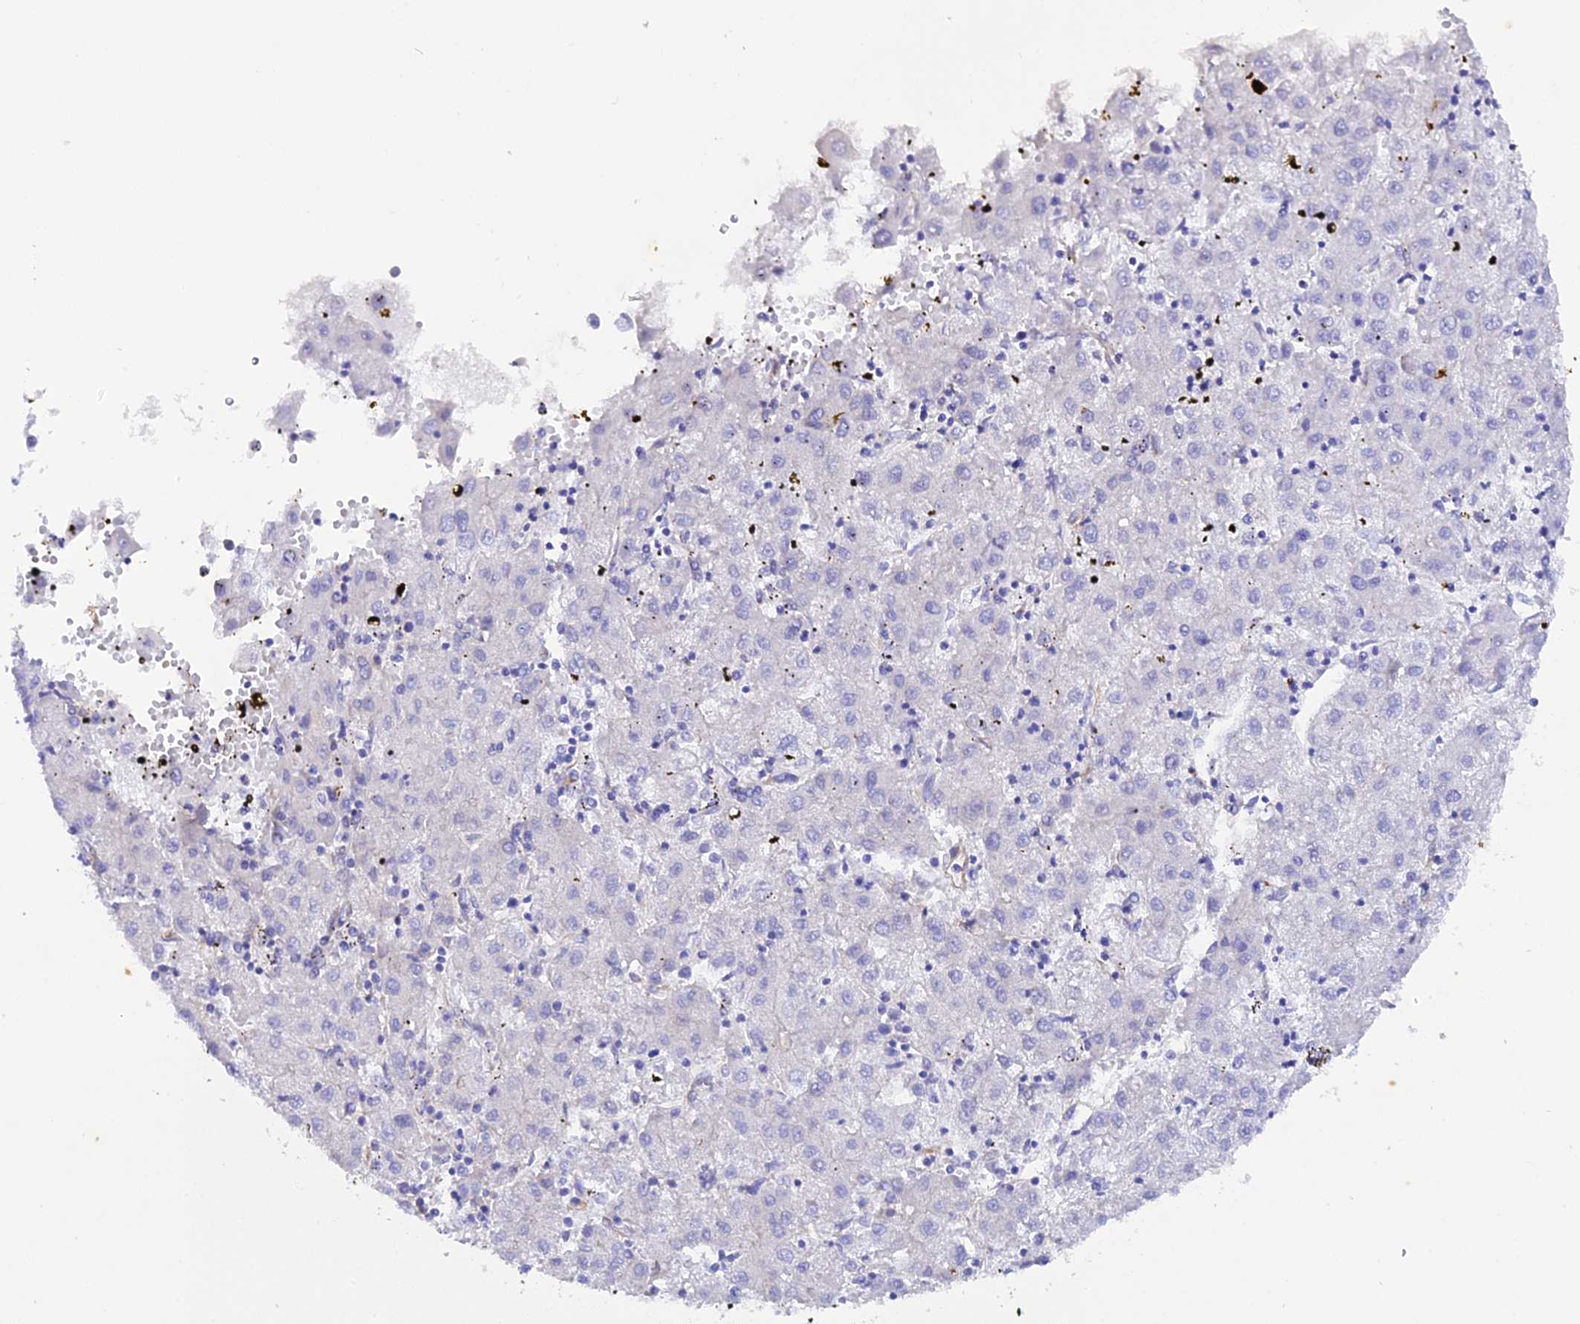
{"staining": {"intensity": "negative", "quantity": "none", "location": "none"}, "tissue": "liver cancer", "cell_type": "Tumor cells", "image_type": "cancer", "snomed": [{"axis": "morphology", "description": "Carcinoma, Hepatocellular, NOS"}, {"axis": "topography", "description": "Liver"}], "caption": "Tumor cells show no significant protein positivity in liver cancer (hepatocellular carcinoma).", "gene": "CFAP45", "patient": {"sex": "male", "age": 72}}